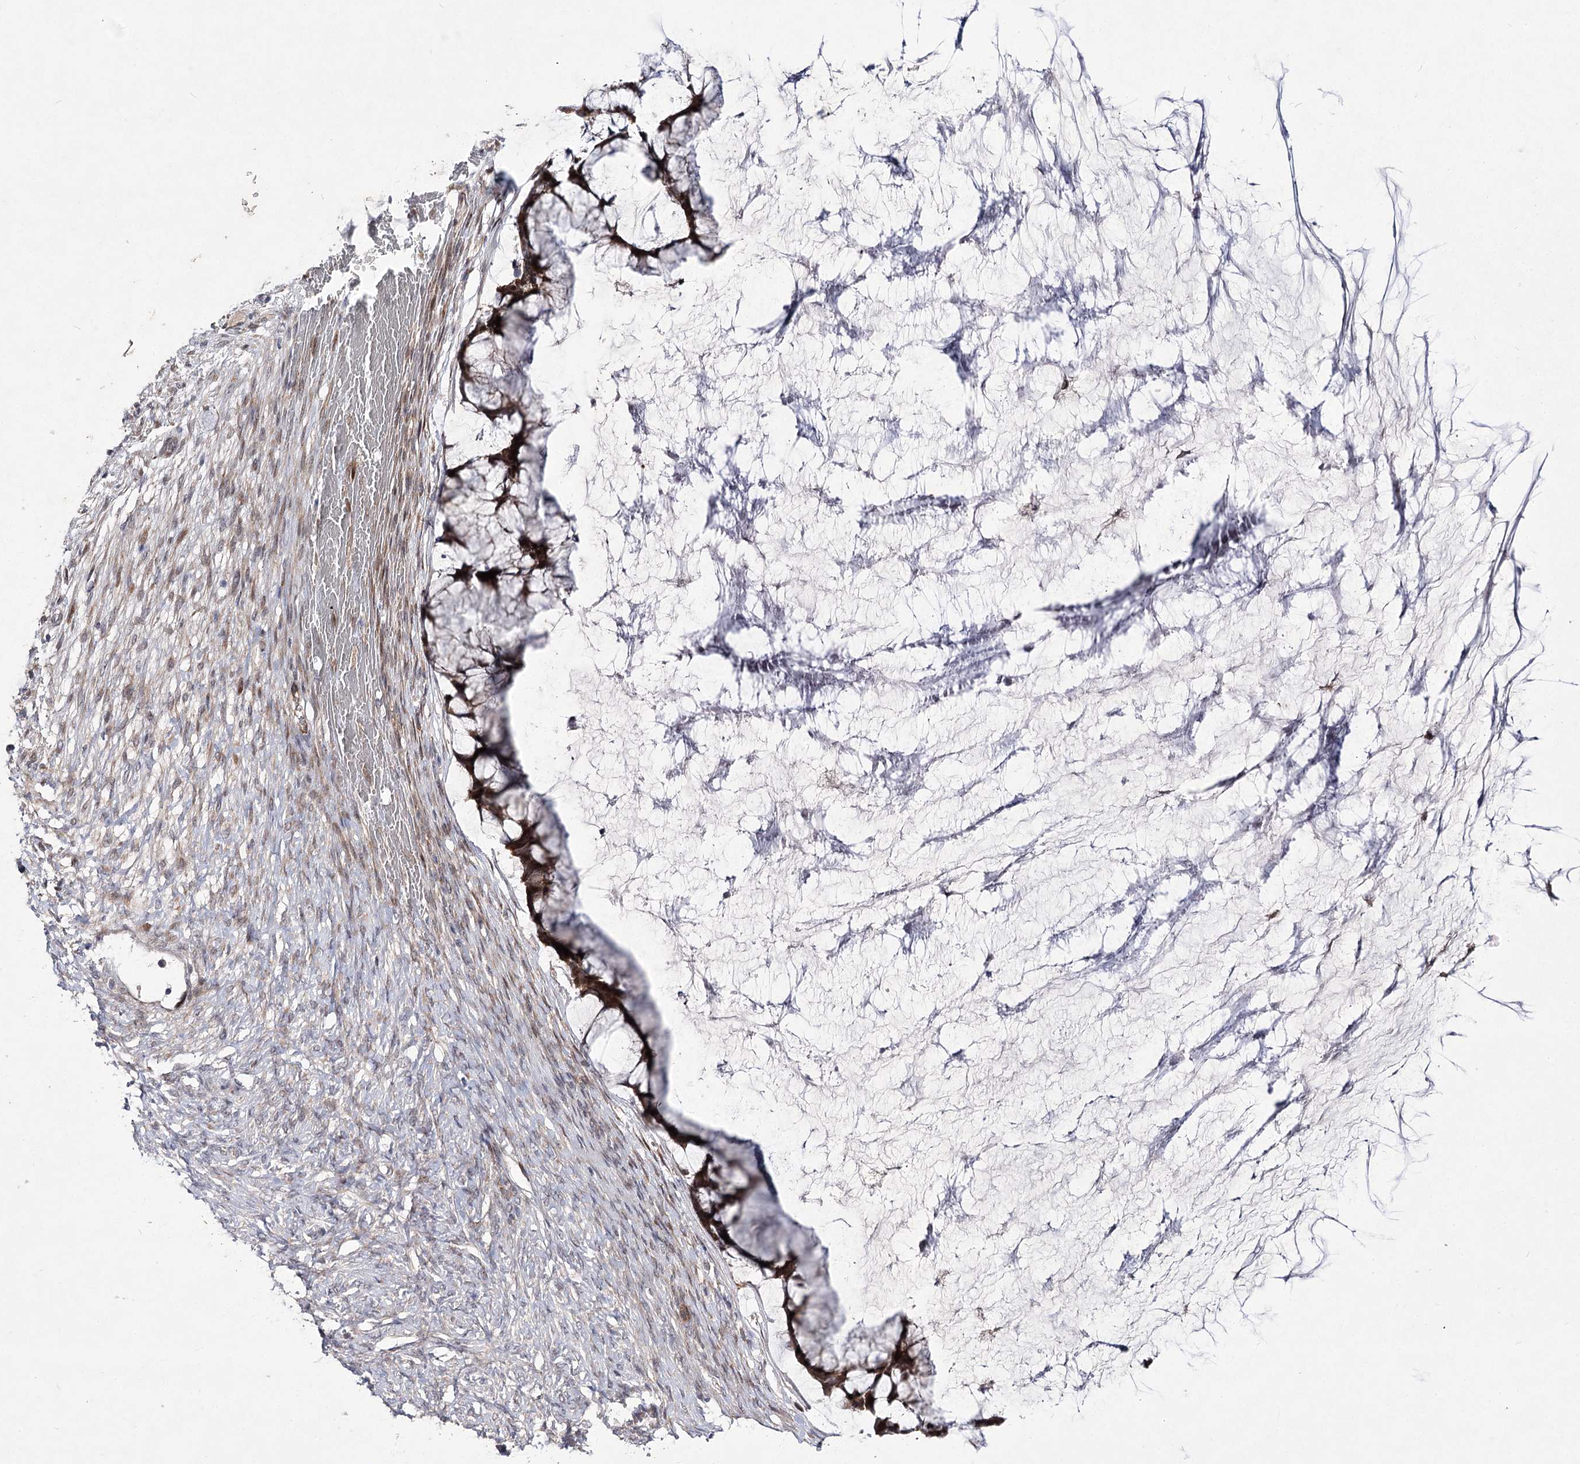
{"staining": {"intensity": "strong", "quantity": ">75%", "location": "cytoplasmic/membranous,nuclear"}, "tissue": "ovarian cancer", "cell_type": "Tumor cells", "image_type": "cancer", "snomed": [{"axis": "morphology", "description": "Cystadenocarcinoma, mucinous, NOS"}, {"axis": "topography", "description": "Ovary"}], "caption": "Immunohistochemical staining of human ovarian mucinous cystadenocarcinoma shows strong cytoplasmic/membranous and nuclear protein staining in about >75% of tumor cells.", "gene": "ARHGAP32", "patient": {"sex": "female", "age": 42}}